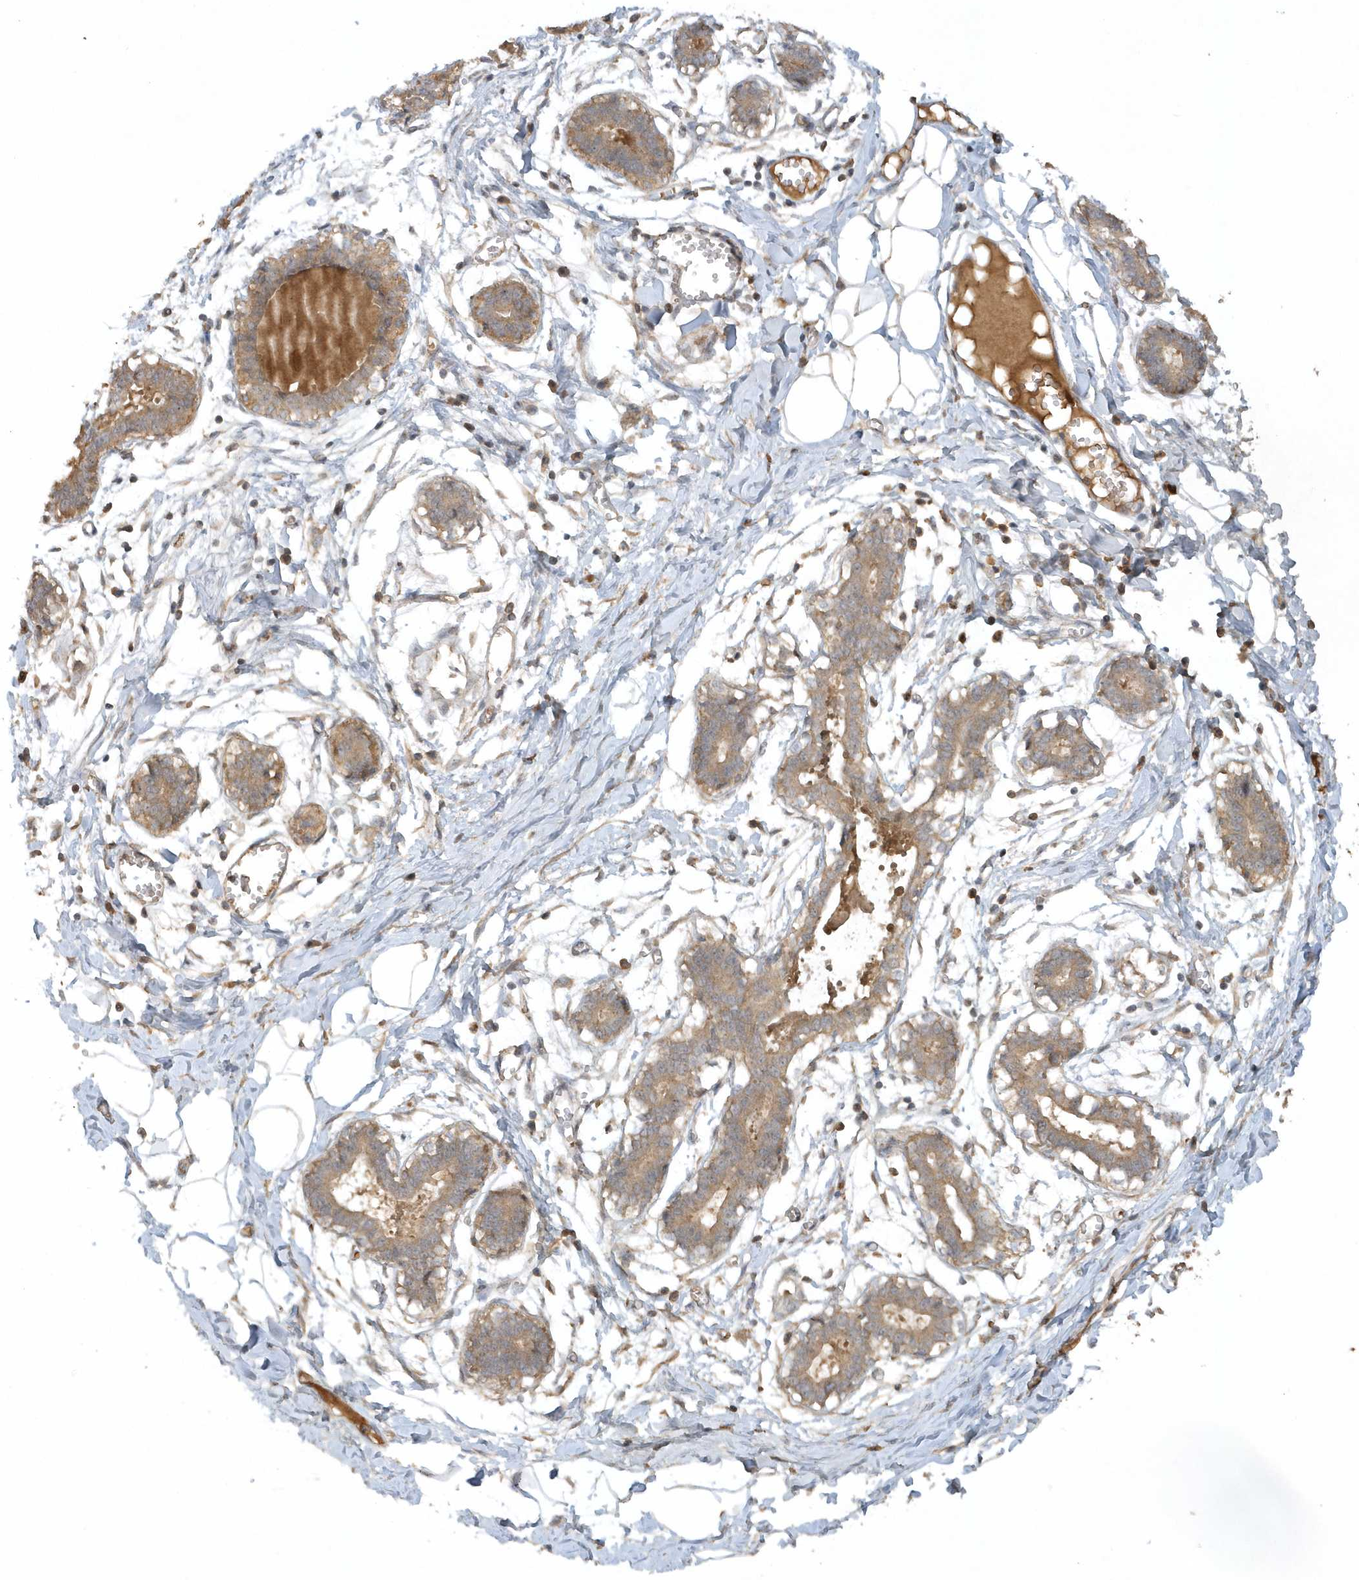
{"staining": {"intensity": "negative", "quantity": "none", "location": "none"}, "tissue": "breast", "cell_type": "Adipocytes", "image_type": "normal", "snomed": [{"axis": "morphology", "description": "Normal tissue, NOS"}, {"axis": "topography", "description": "Breast"}], "caption": "Adipocytes show no significant protein staining in benign breast.", "gene": "THG1L", "patient": {"sex": "female", "age": 27}}